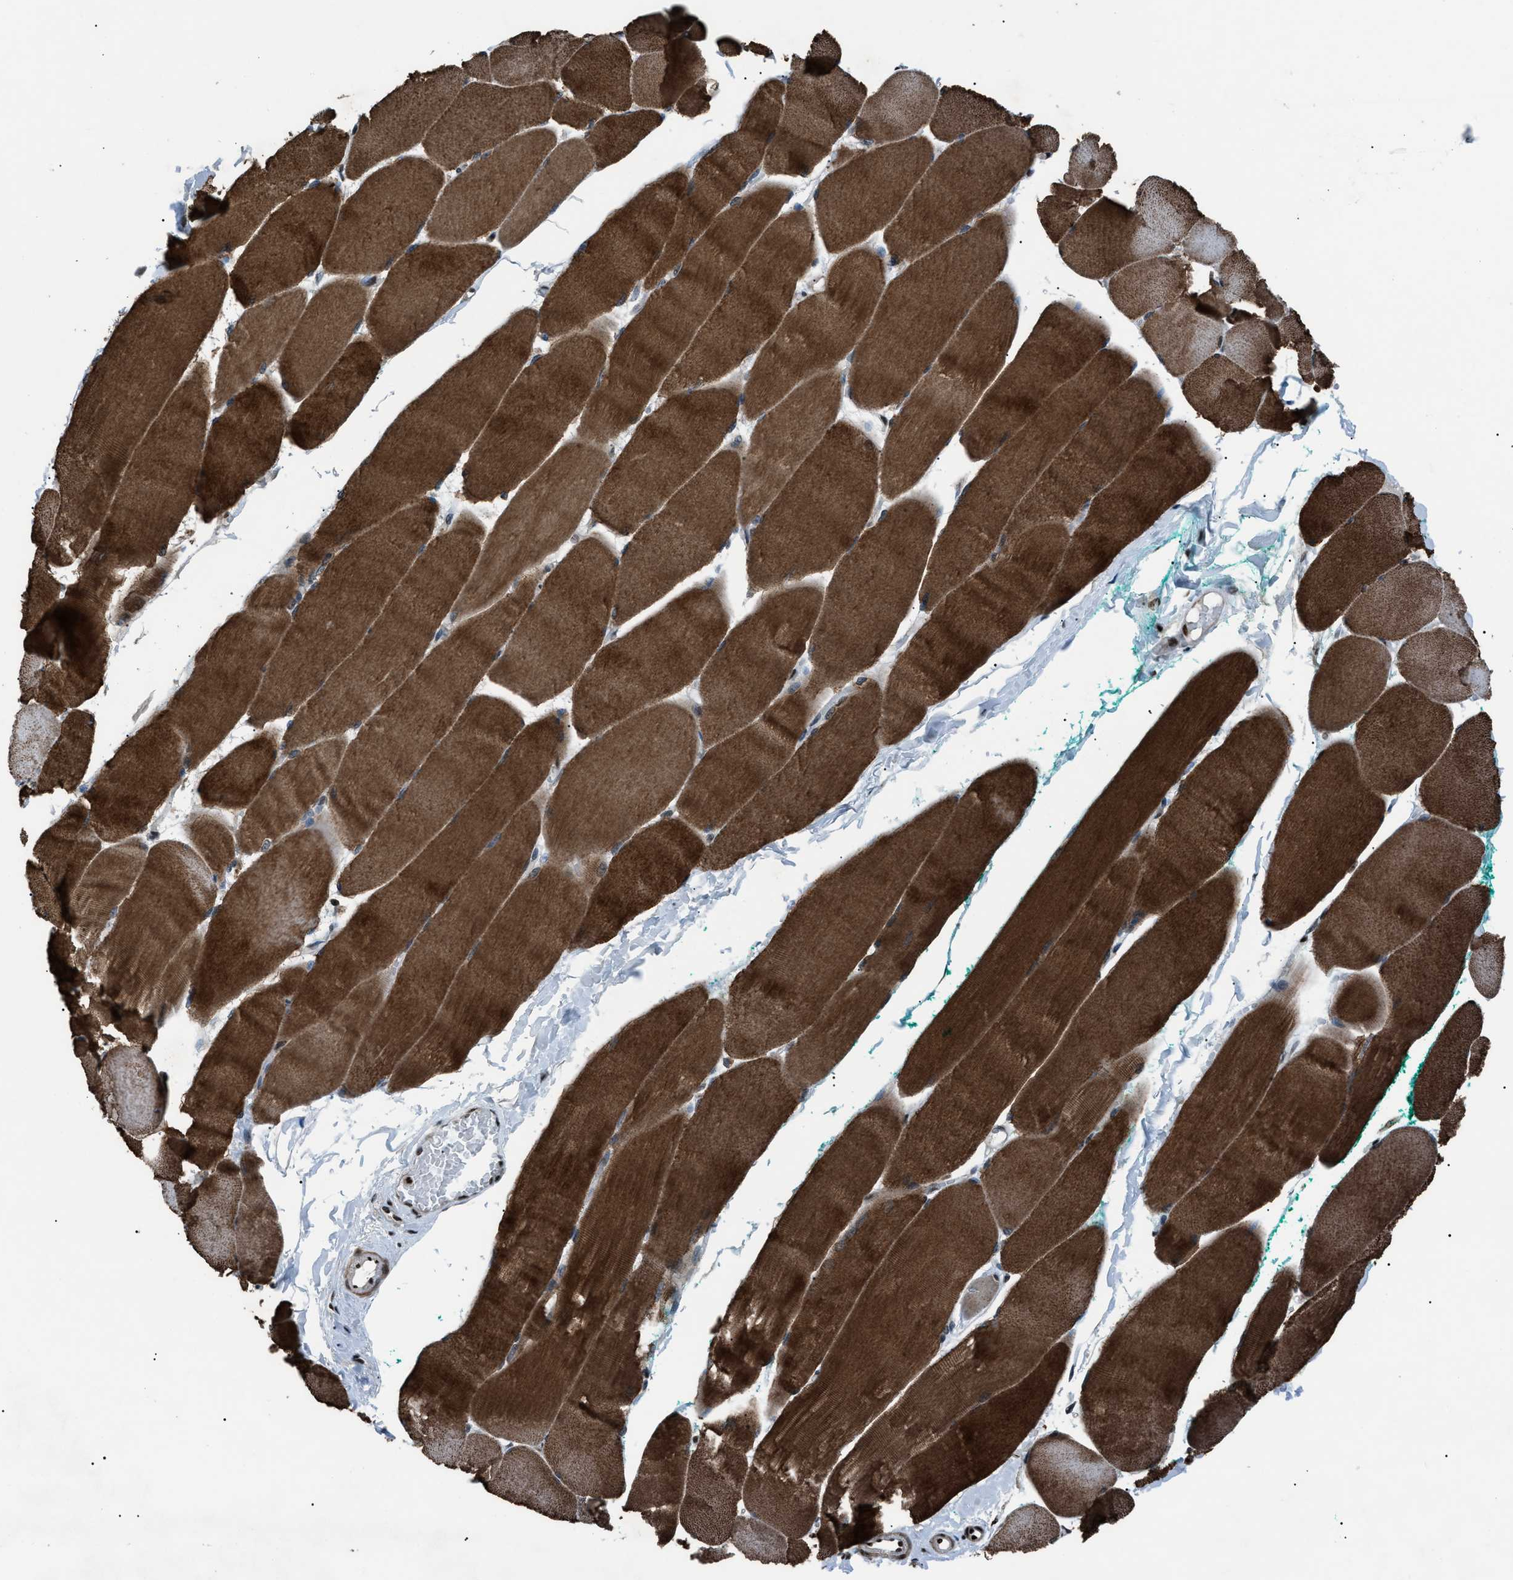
{"staining": {"intensity": "strong", "quantity": ">75%", "location": "cytoplasmic/membranous"}, "tissue": "skeletal muscle", "cell_type": "Myocytes", "image_type": "normal", "snomed": [{"axis": "morphology", "description": "Normal tissue, NOS"}, {"axis": "morphology", "description": "Squamous cell carcinoma, NOS"}, {"axis": "topography", "description": "Skeletal muscle"}], "caption": "Immunohistochemistry (DAB (3,3'-diaminobenzidine)) staining of unremarkable skeletal muscle exhibits strong cytoplasmic/membranous protein expression in about >75% of myocytes.", "gene": "PRKX", "patient": {"sex": "male", "age": 51}}